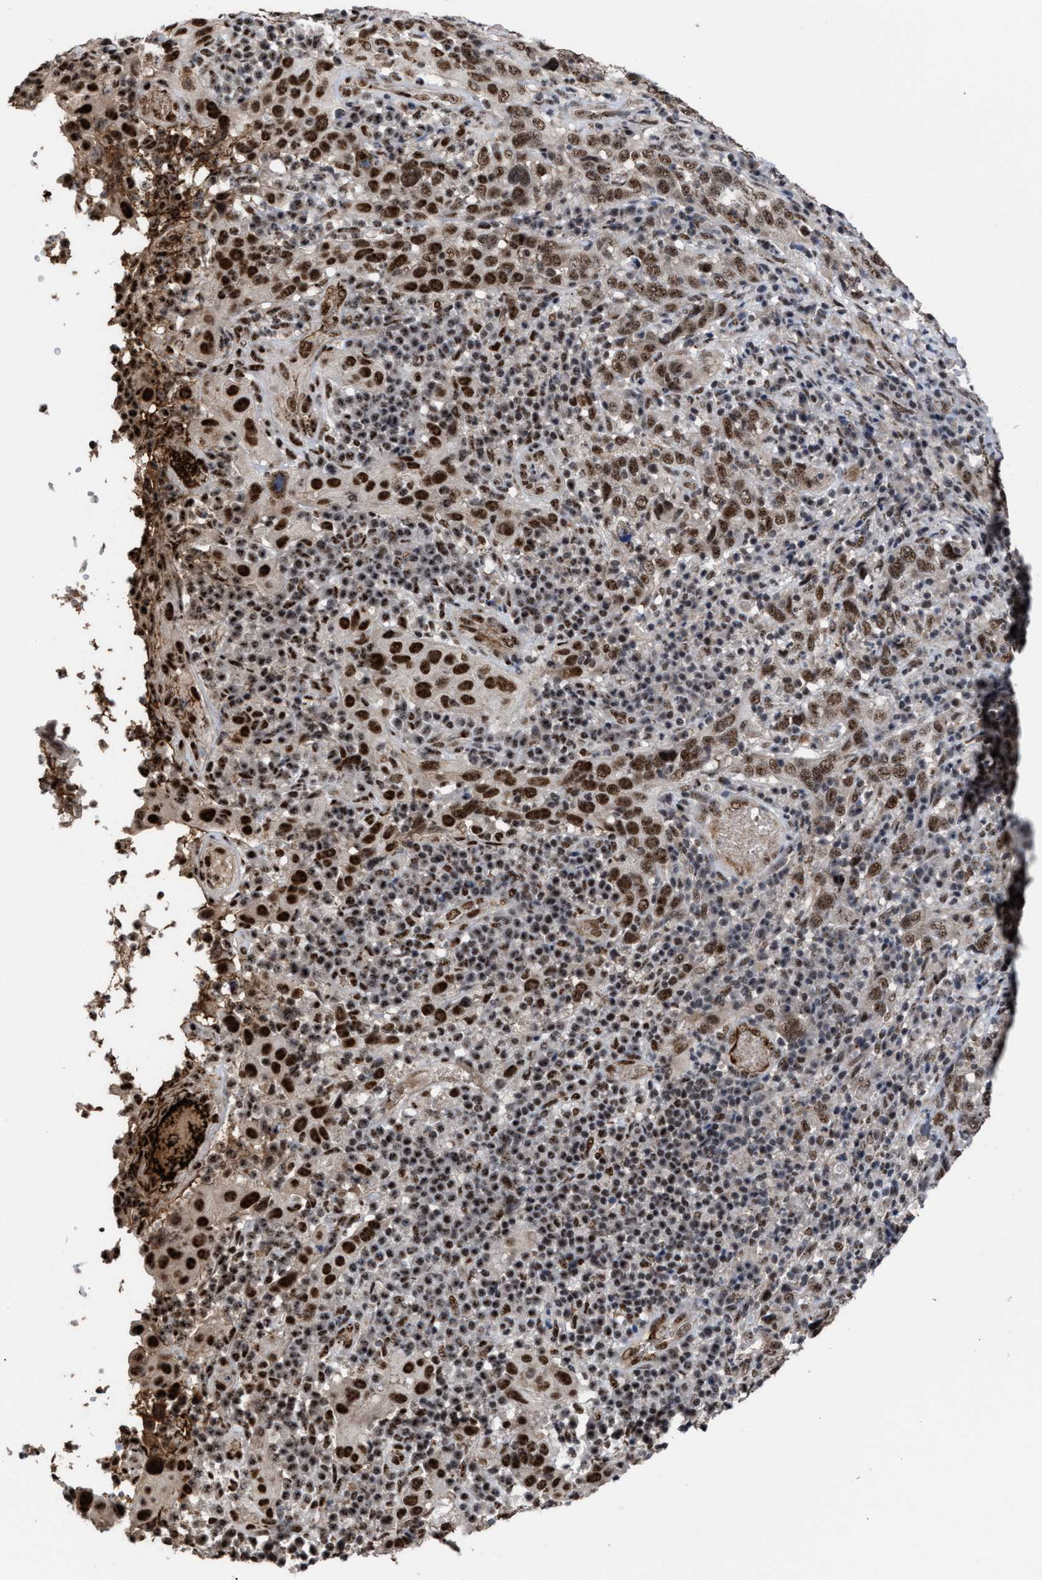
{"staining": {"intensity": "strong", "quantity": ">75%", "location": "nuclear"}, "tissue": "cervical cancer", "cell_type": "Tumor cells", "image_type": "cancer", "snomed": [{"axis": "morphology", "description": "Squamous cell carcinoma, NOS"}, {"axis": "topography", "description": "Cervix"}], "caption": "Squamous cell carcinoma (cervical) tissue displays strong nuclear staining in approximately >75% of tumor cells, visualized by immunohistochemistry.", "gene": "EIF4A3", "patient": {"sex": "female", "age": 46}}